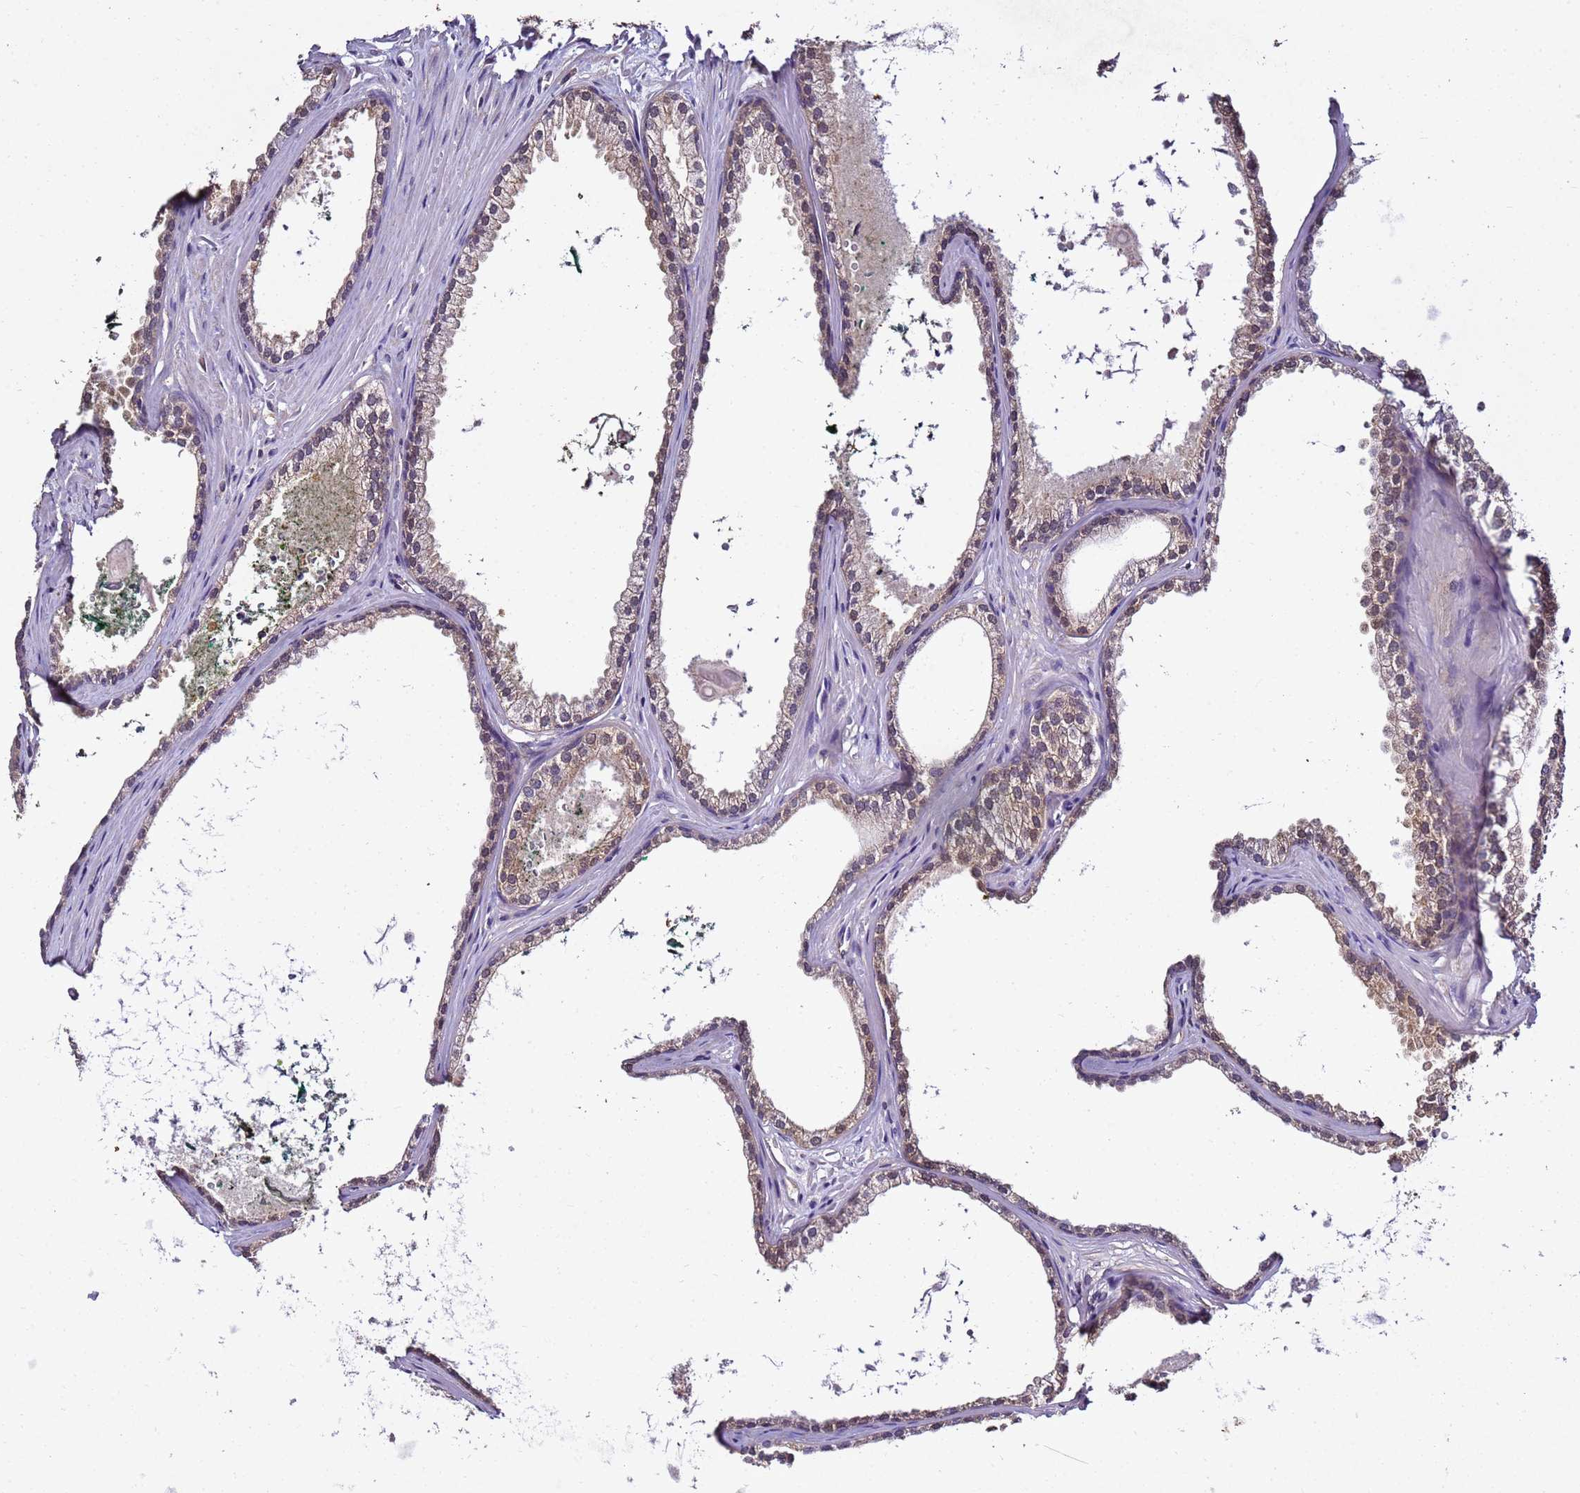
{"staining": {"intensity": "weak", "quantity": "25%-75%", "location": "cytoplasmic/membranous,nuclear"}, "tissue": "prostate cancer", "cell_type": "Tumor cells", "image_type": "cancer", "snomed": [{"axis": "morphology", "description": "Adenocarcinoma, Low grade"}, {"axis": "topography", "description": "Prostate"}], "caption": "Weak cytoplasmic/membranous and nuclear protein expression is seen in approximately 25%-75% of tumor cells in prostate cancer. (DAB (3,3'-diaminobenzidine) IHC, brown staining for protein, blue staining for nuclei).", "gene": "ENOPH1", "patient": {"sex": "male", "age": 69}}